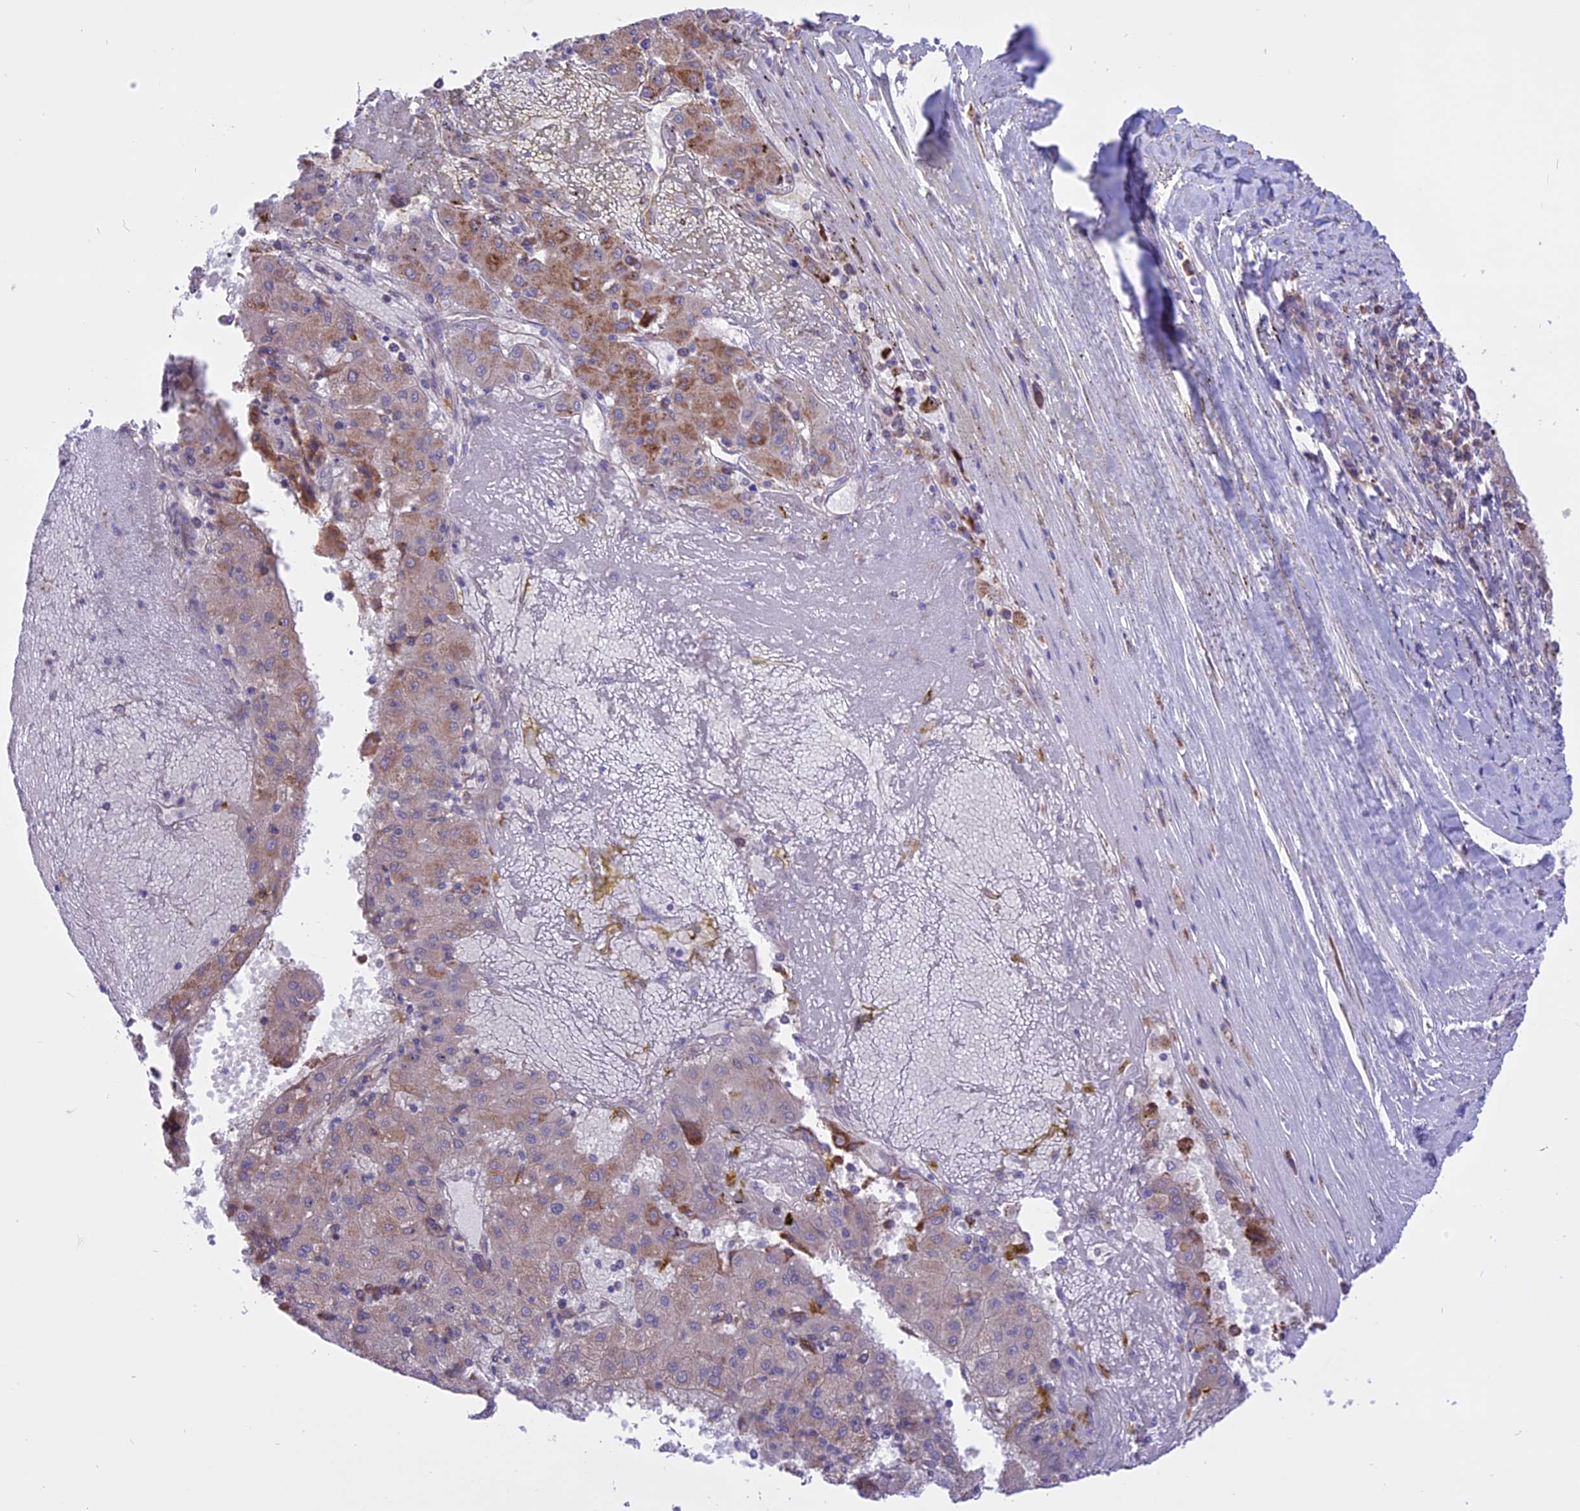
{"staining": {"intensity": "moderate", "quantity": "<25%", "location": "cytoplasmic/membranous"}, "tissue": "liver cancer", "cell_type": "Tumor cells", "image_type": "cancer", "snomed": [{"axis": "morphology", "description": "Carcinoma, Hepatocellular, NOS"}, {"axis": "topography", "description": "Liver"}], "caption": "An immunohistochemistry (IHC) image of tumor tissue is shown. Protein staining in brown highlights moderate cytoplasmic/membranous positivity in liver hepatocellular carcinoma within tumor cells.", "gene": "ARMCX6", "patient": {"sex": "male", "age": 72}}